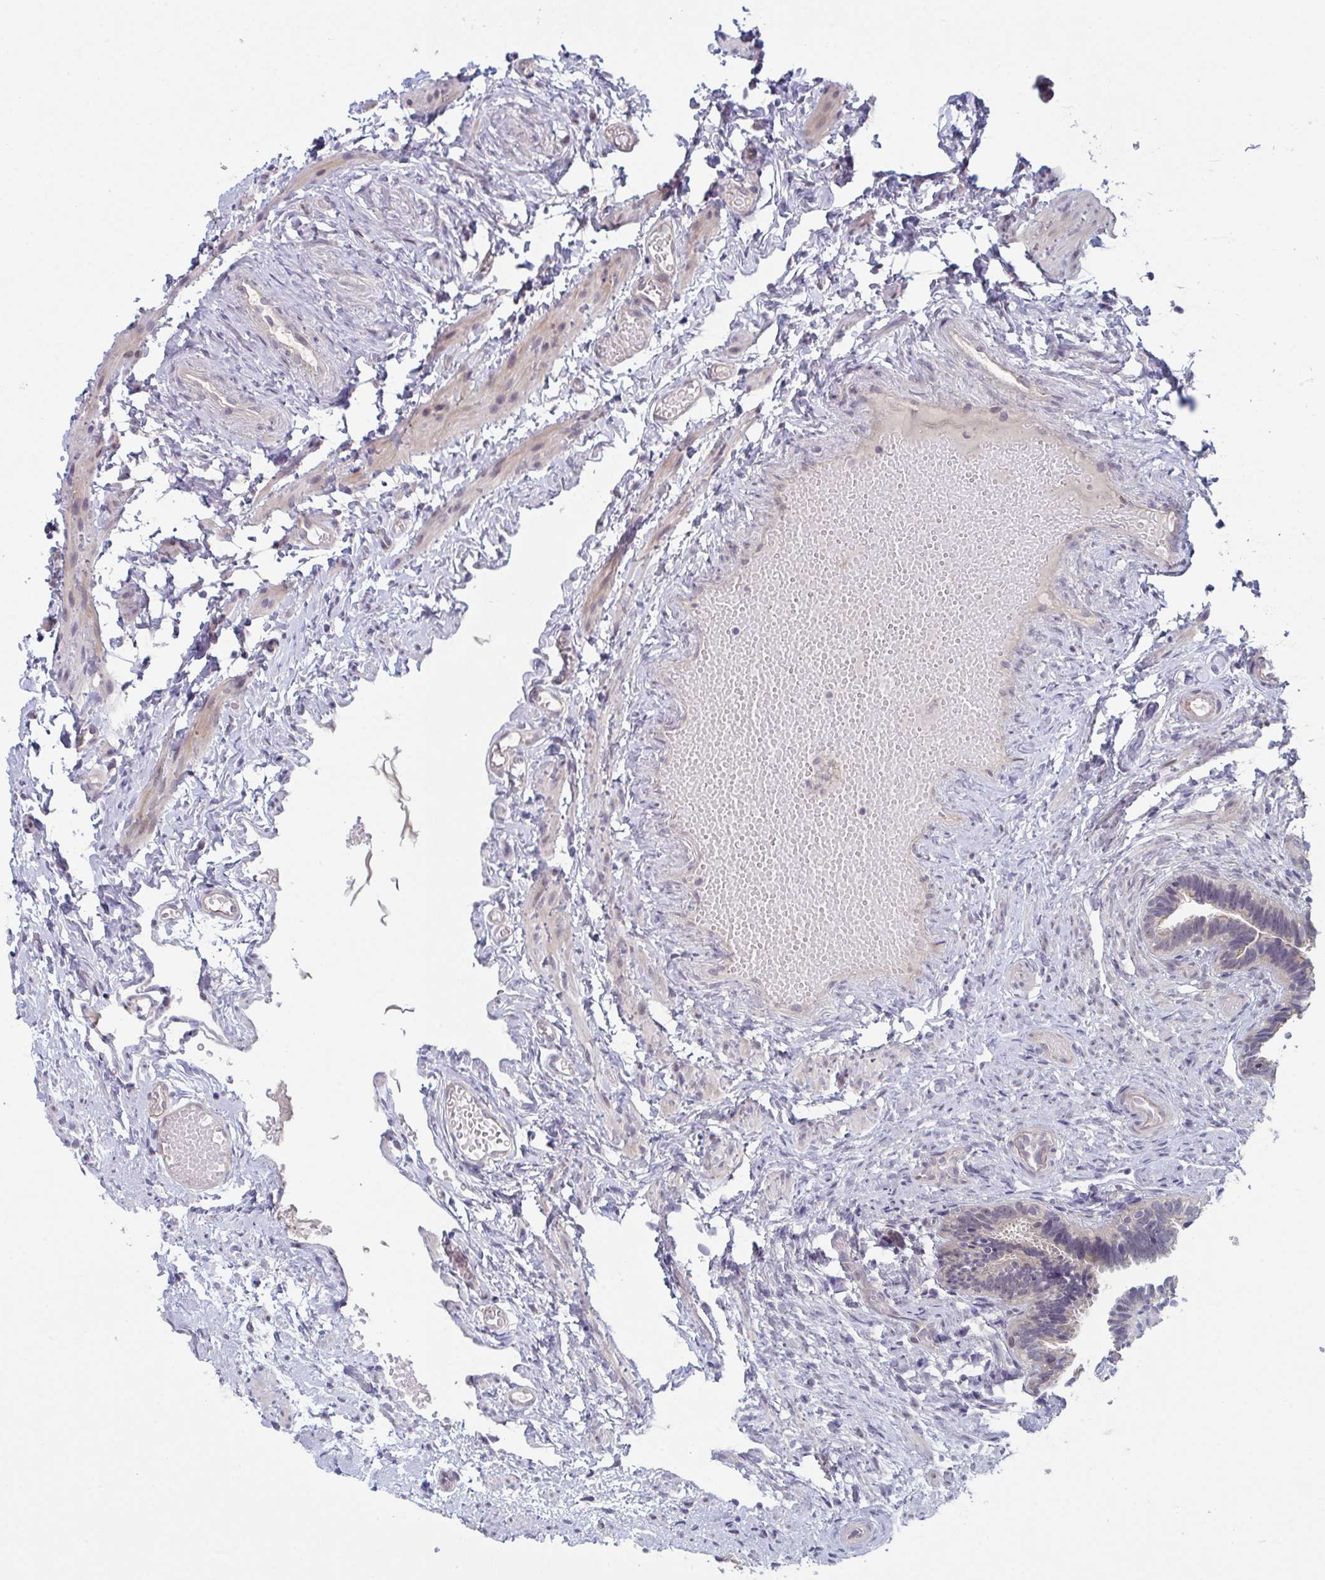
{"staining": {"intensity": "weak", "quantity": "<25%", "location": "cytoplasmic/membranous"}, "tissue": "fallopian tube", "cell_type": "Glandular cells", "image_type": "normal", "snomed": [{"axis": "morphology", "description": "Normal tissue, NOS"}, {"axis": "topography", "description": "Fallopian tube"}], "caption": "A high-resolution photomicrograph shows IHC staining of normal fallopian tube, which reveals no significant staining in glandular cells. (DAB (3,3'-diaminobenzidine) immunohistochemistry with hematoxylin counter stain).", "gene": "ZNF214", "patient": {"sex": "female", "age": 37}}